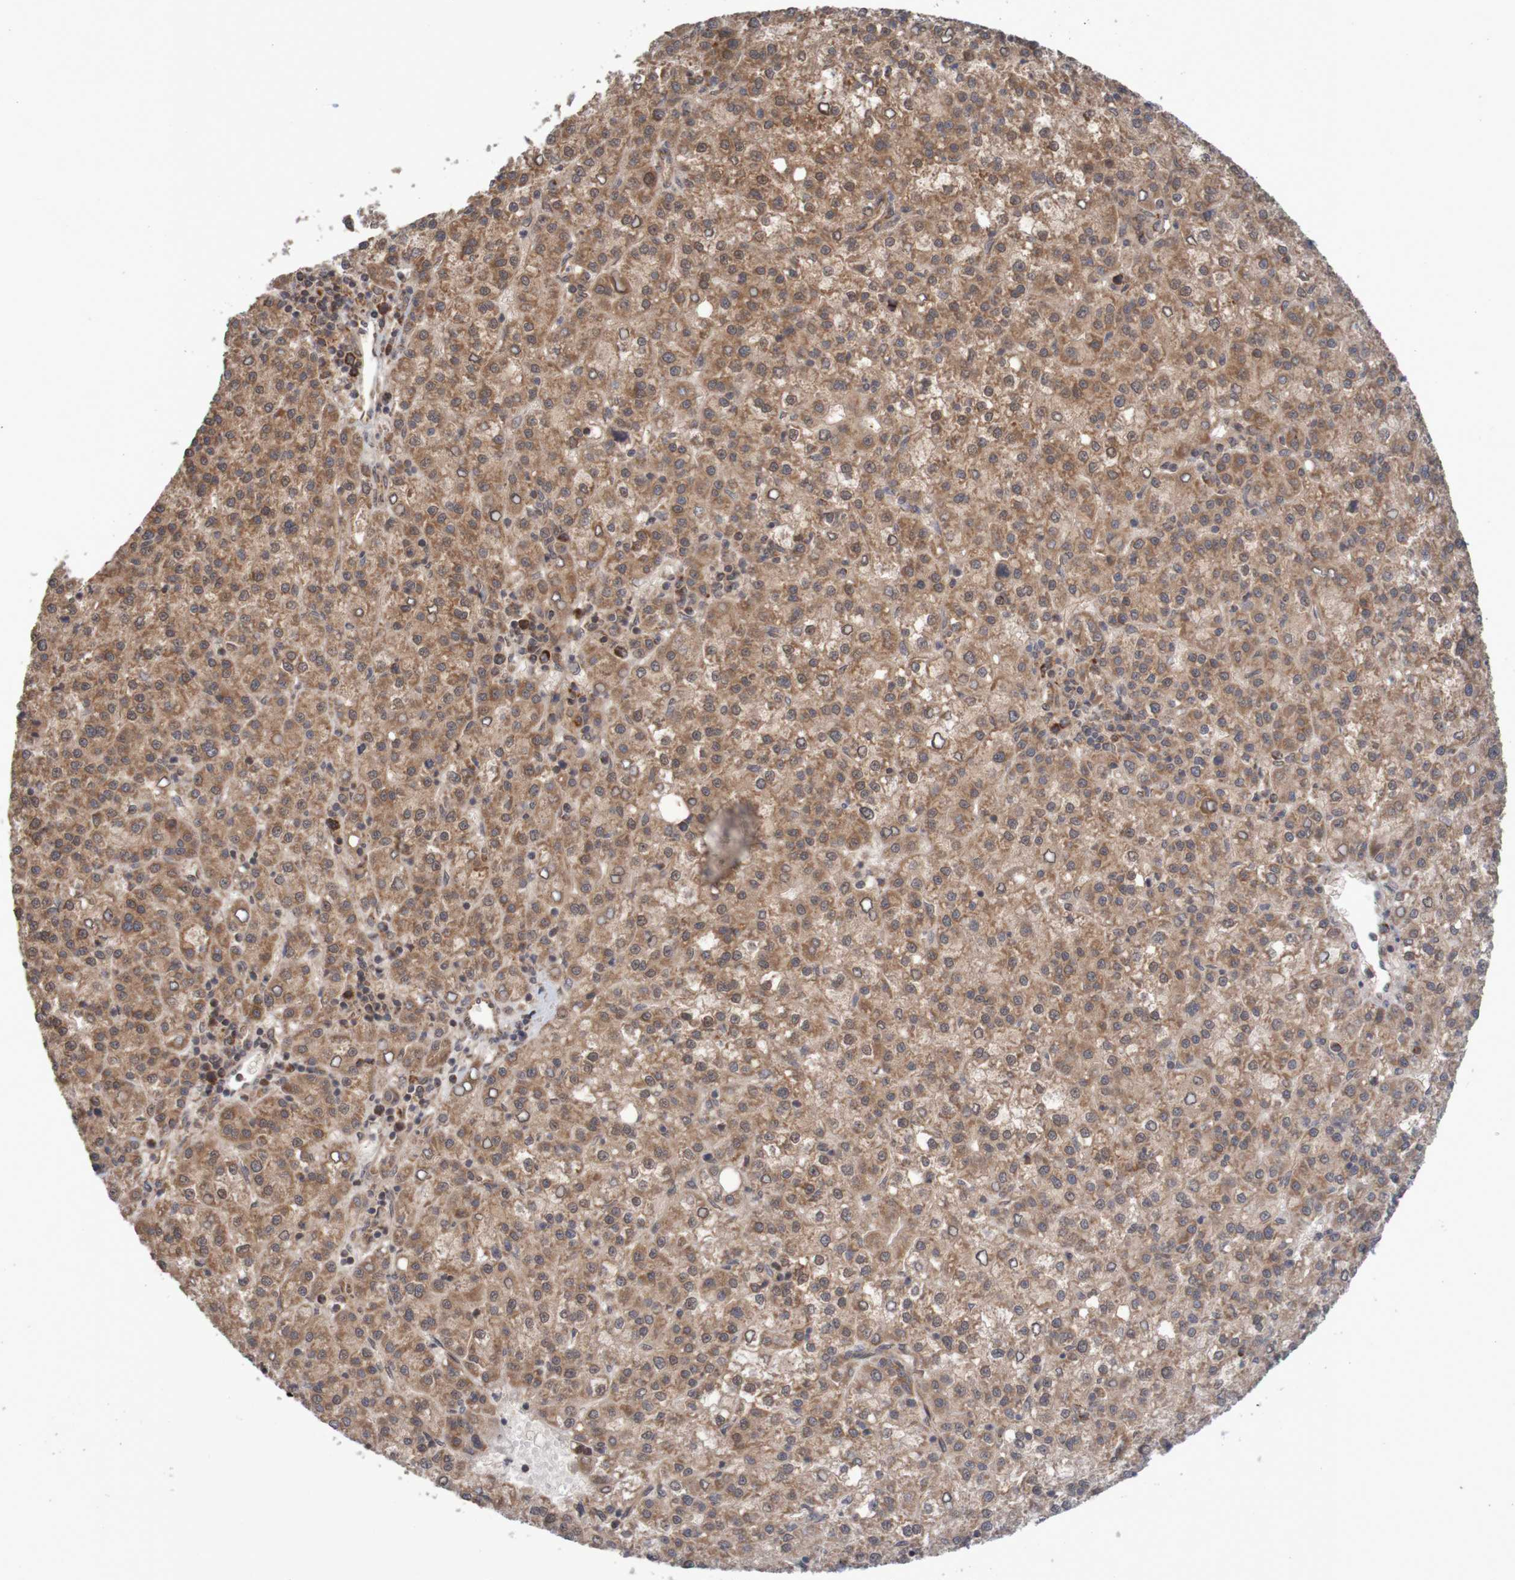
{"staining": {"intensity": "moderate", "quantity": ">75%", "location": "cytoplasmic/membranous"}, "tissue": "liver cancer", "cell_type": "Tumor cells", "image_type": "cancer", "snomed": [{"axis": "morphology", "description": "Carcinoma, Hepatocellular, NOS"}, {"axis": "topography", "description": "Liver"}], "caption": "Human liver cancer (hepatocellular carcinoma) stained with a protein marker demonstrates moderate staining in tumor cells.", "gene": "MRPL52", "patient": {"sex": "female", "age": 58}}